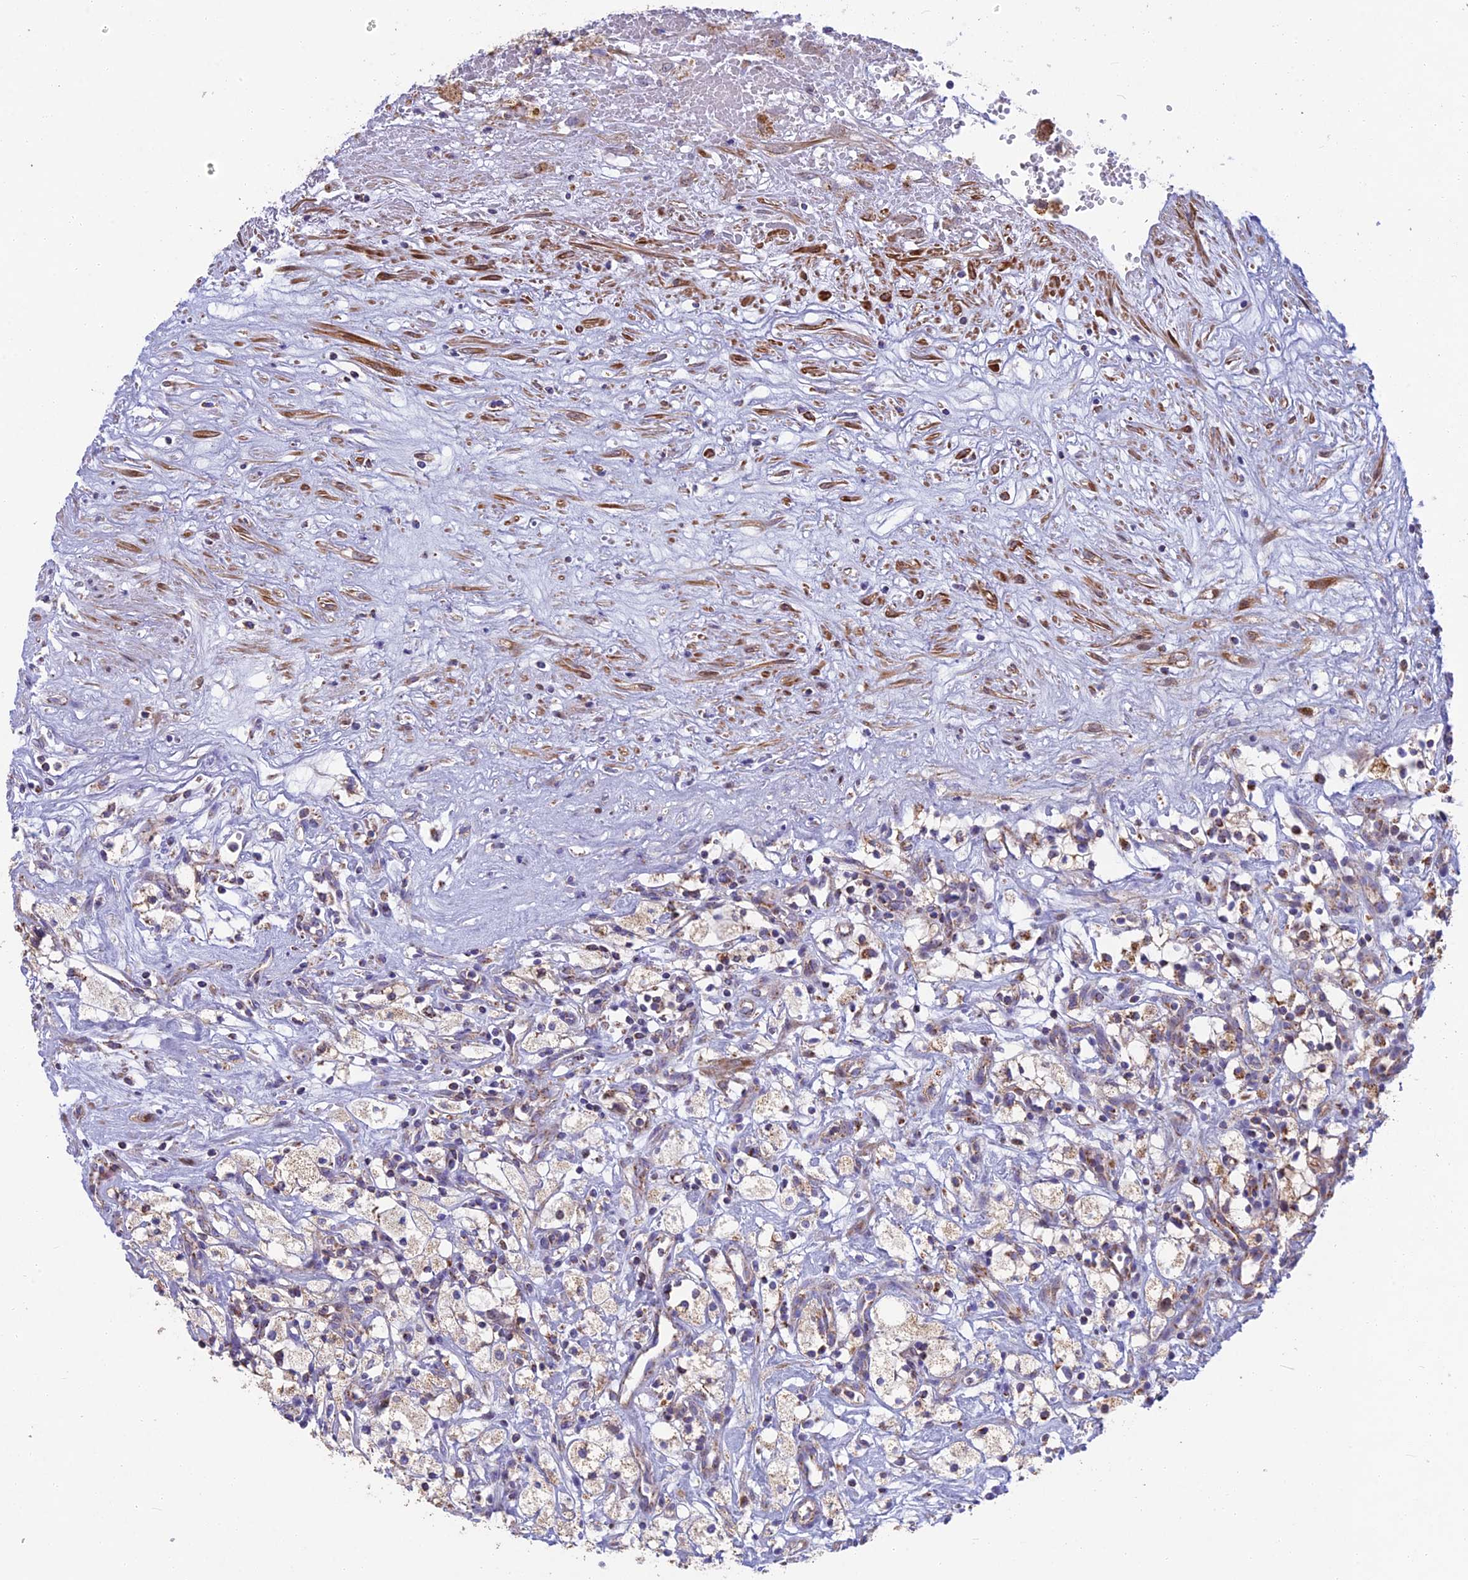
{"staining": {"intensity": "weak", "quantity": ">75%", "location": "cytoplasmic/membranous"}, "tissue": "renal cancer", "cell_type": "Tumor cells", "image_type": "cancer", "snomed": [{"axis": "morphology", "description": "Adenocarcinoma, NOS"}, {"axis": "topography", "description": "Kidney"}], "caption": "Human renal cancer (adenocarcinoma) stained with a brown dye displays weak cytoplasmic/membranous positive staining in about >75% of tumor cells.", "gene": "CS", "patient": {"sex": "male", "age": 59}}